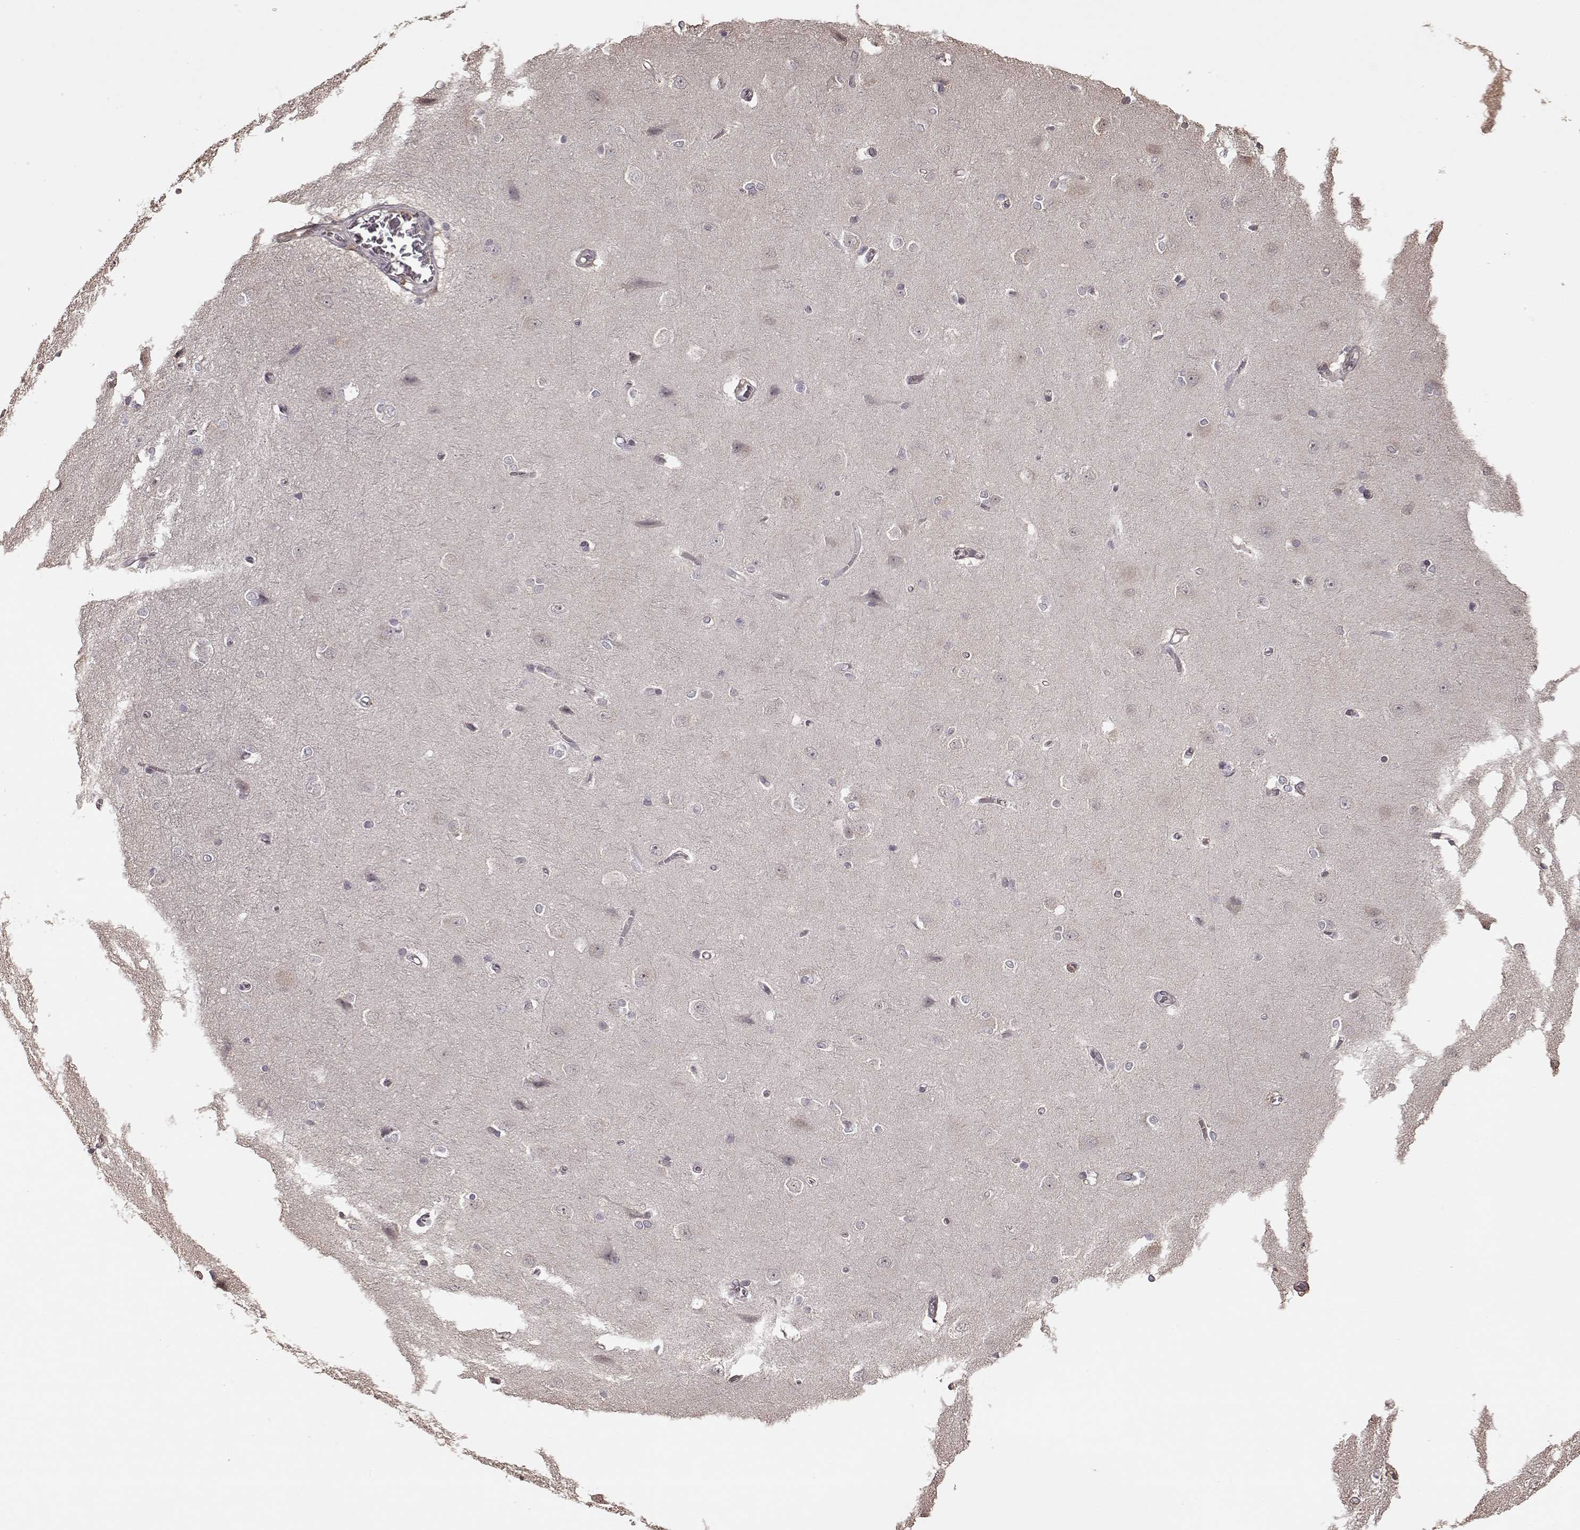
{"staining": {"intensity": "negative", "quantity": "none", "location": "none"}, "tissue": "cerebral cortex", "cell_type": "Endothelial cells", "image_type": "normal", "snomed": [{"axis": "morphology", "description": "Normal tissue, NOS"}, {"axis": "topography", "description": "Cerebral cortex"}], "caption": "Immunohistochemistry photomicrograph of unremarkable cerebral cortex stained for a protein (brown), which exhibits no expression in endothelial cells. The staining is performed using DAB brown chromogen with nuclei counter-stained in using hematoxylin.", "gene": "CRB1", "patient": {"sex": "male", "age": 37}}